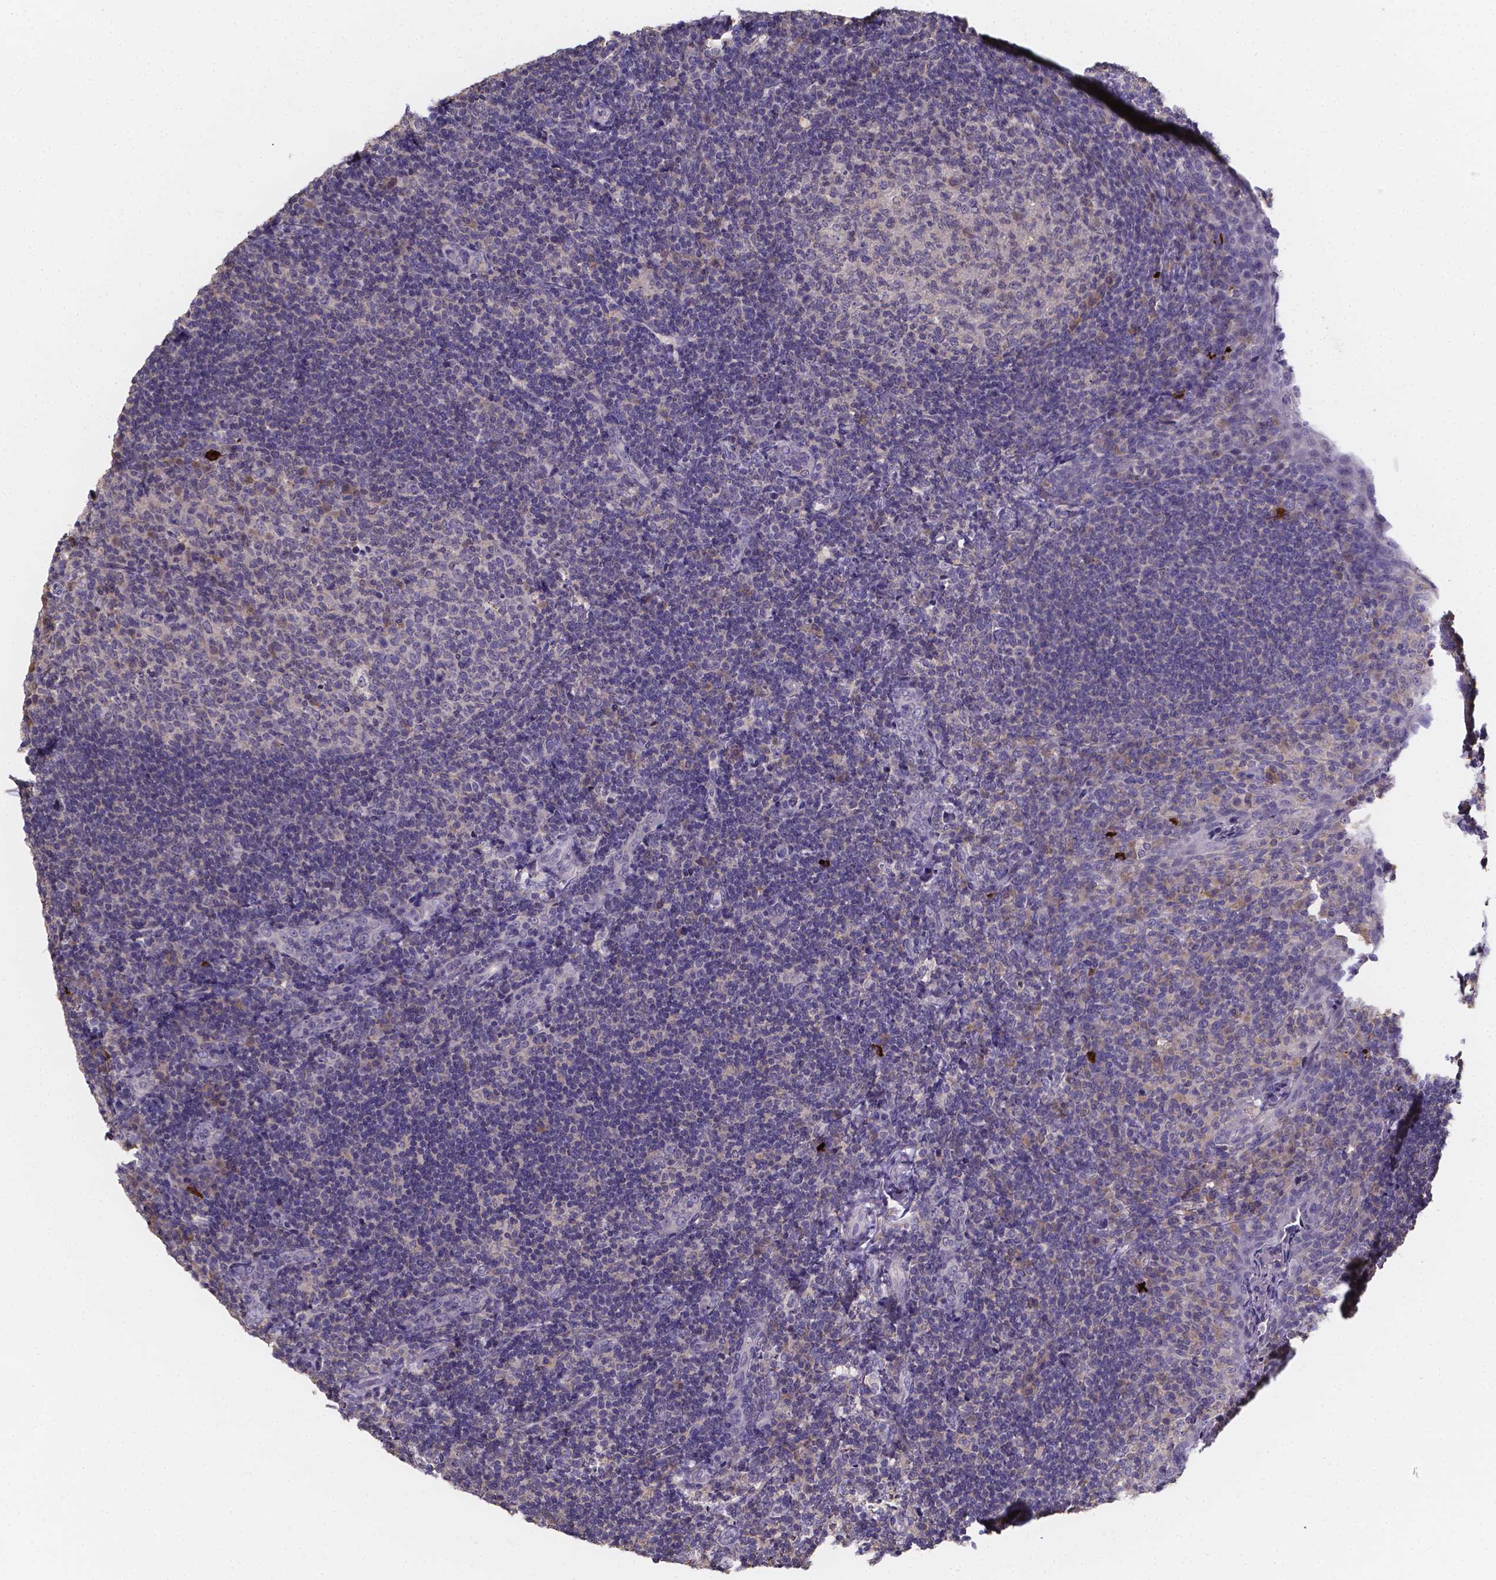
{"staining": {"intensity": "weak", "quantity": "<25%", "location": "cytoplasmic/membranous"}, "tissue": "tonsil", "cell_type": "Germinal center cells", "image_type": "normal", "snomed": [{"axis": "morphology", "description": "Normal tissue, NOS"}, {"axis": "topography", "description": "Tonsil"}], "caption": "Immunohistochemical staining of benign tonsil shows no significant positivity in germinal center cells. (Stains: DAB (3,3'-diaminobenzidine) IHC with hematoxylin counter stain, Microscopy: brightfield microscopy at high magnification).", "gene": "SPOCD1", "patient": {"sex": "female", "age": 10}}